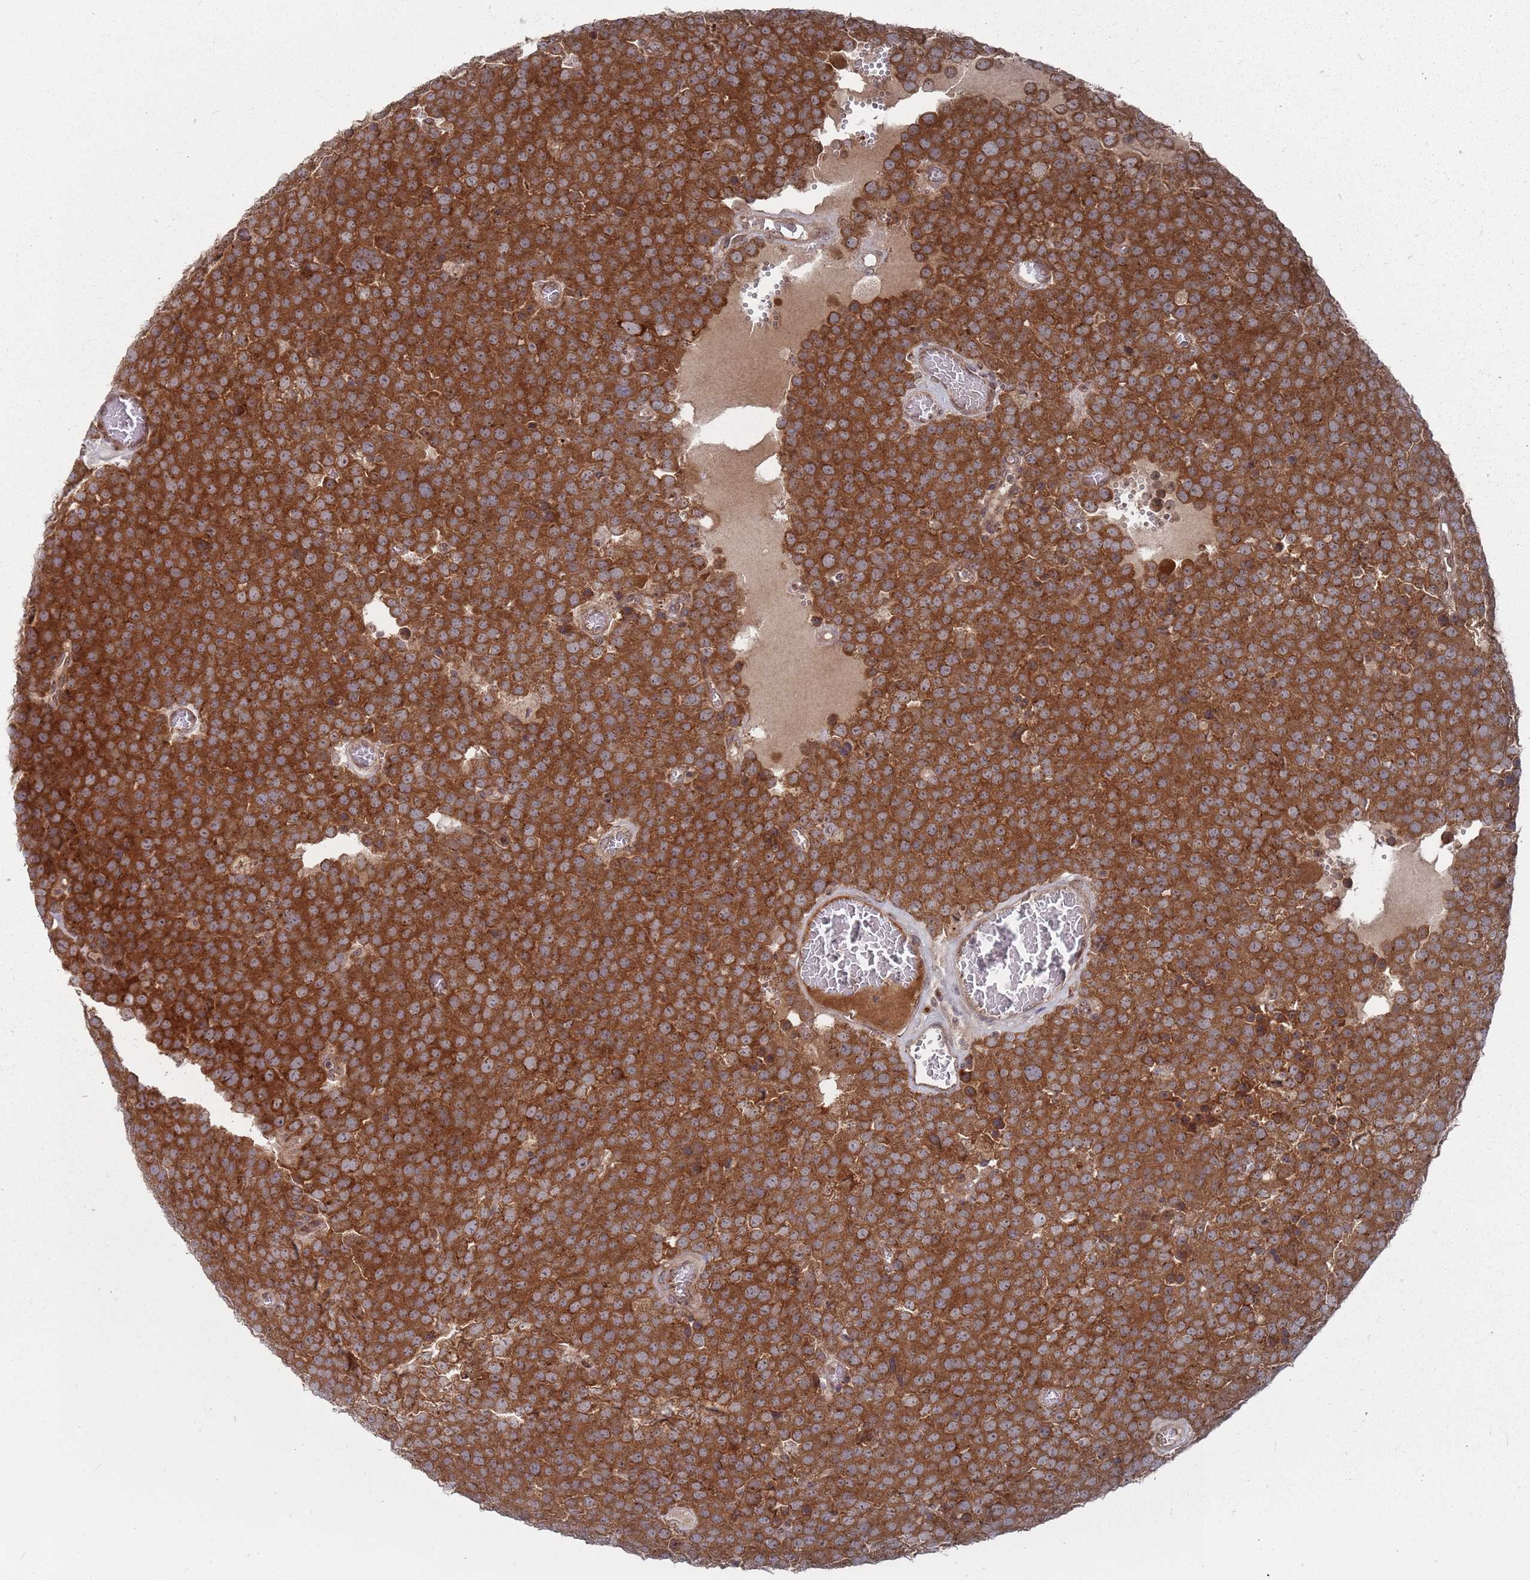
{"staining": {"intensity": "strong", "quantity": ">75%", "location": "cytoplasmic/membranous"}, "tissue": "testis cancer", "cell_type": "Tumor cells", "image_type": "cancer", "snomed": [{"axis": "morphology", "description": "Normal tissue, NOS"}, {"axis": "morphology", "description": "Seminoma, NOS"}, {"axis": "topography", "description": "Testis"}], "caption": "Immunohistochemical staining of human testis cancer (seminoma) demonstrates strong cytoplasmic/membranous protein positivity in approximately >75% of tumor cells.", "gene": "FMO4", "patient": {"sex": "male", "age": 71}}